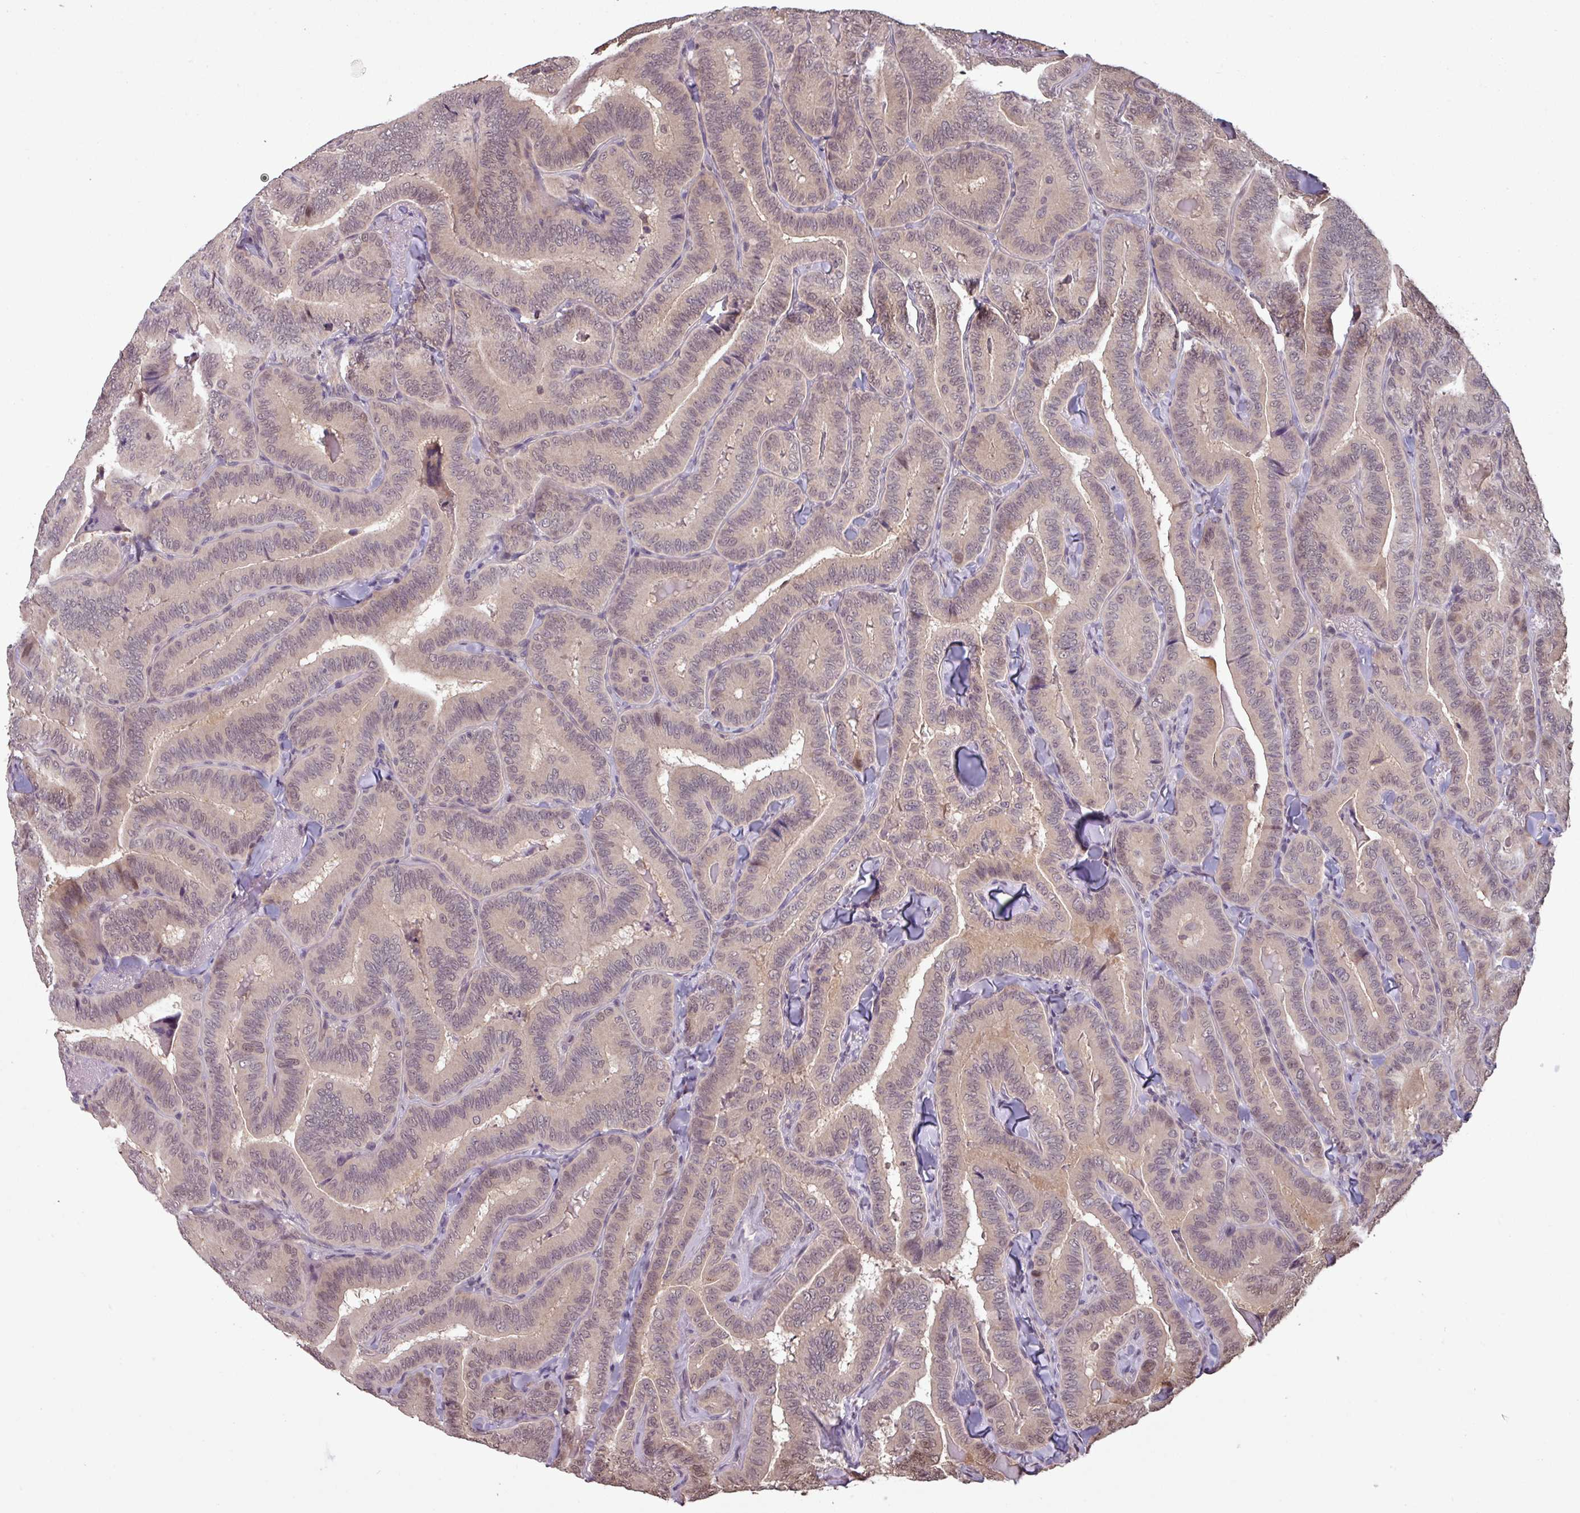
{"staining": {"intensity": "moderate", "quantity": "<25%", "location": "nuclear"}, "tissue": "thyroid cancer", "cell_type": "Tumor cells", "image_type": "cancer", "snomed": [{"axis": "morphology", "description": "Papillary adenocarcinoma, NOS"}, {"axis": "topography", "description": "Thyroid gland"}], "caption": "DAB (3,3'-diaminobenzidine) immunohistochemical staining of thyroid cancer reveals moderate nuclear protein positivity in about <25% of tumor cells.", "gene": "NOB1", "patient": {"sex": "male", "age": 61}}